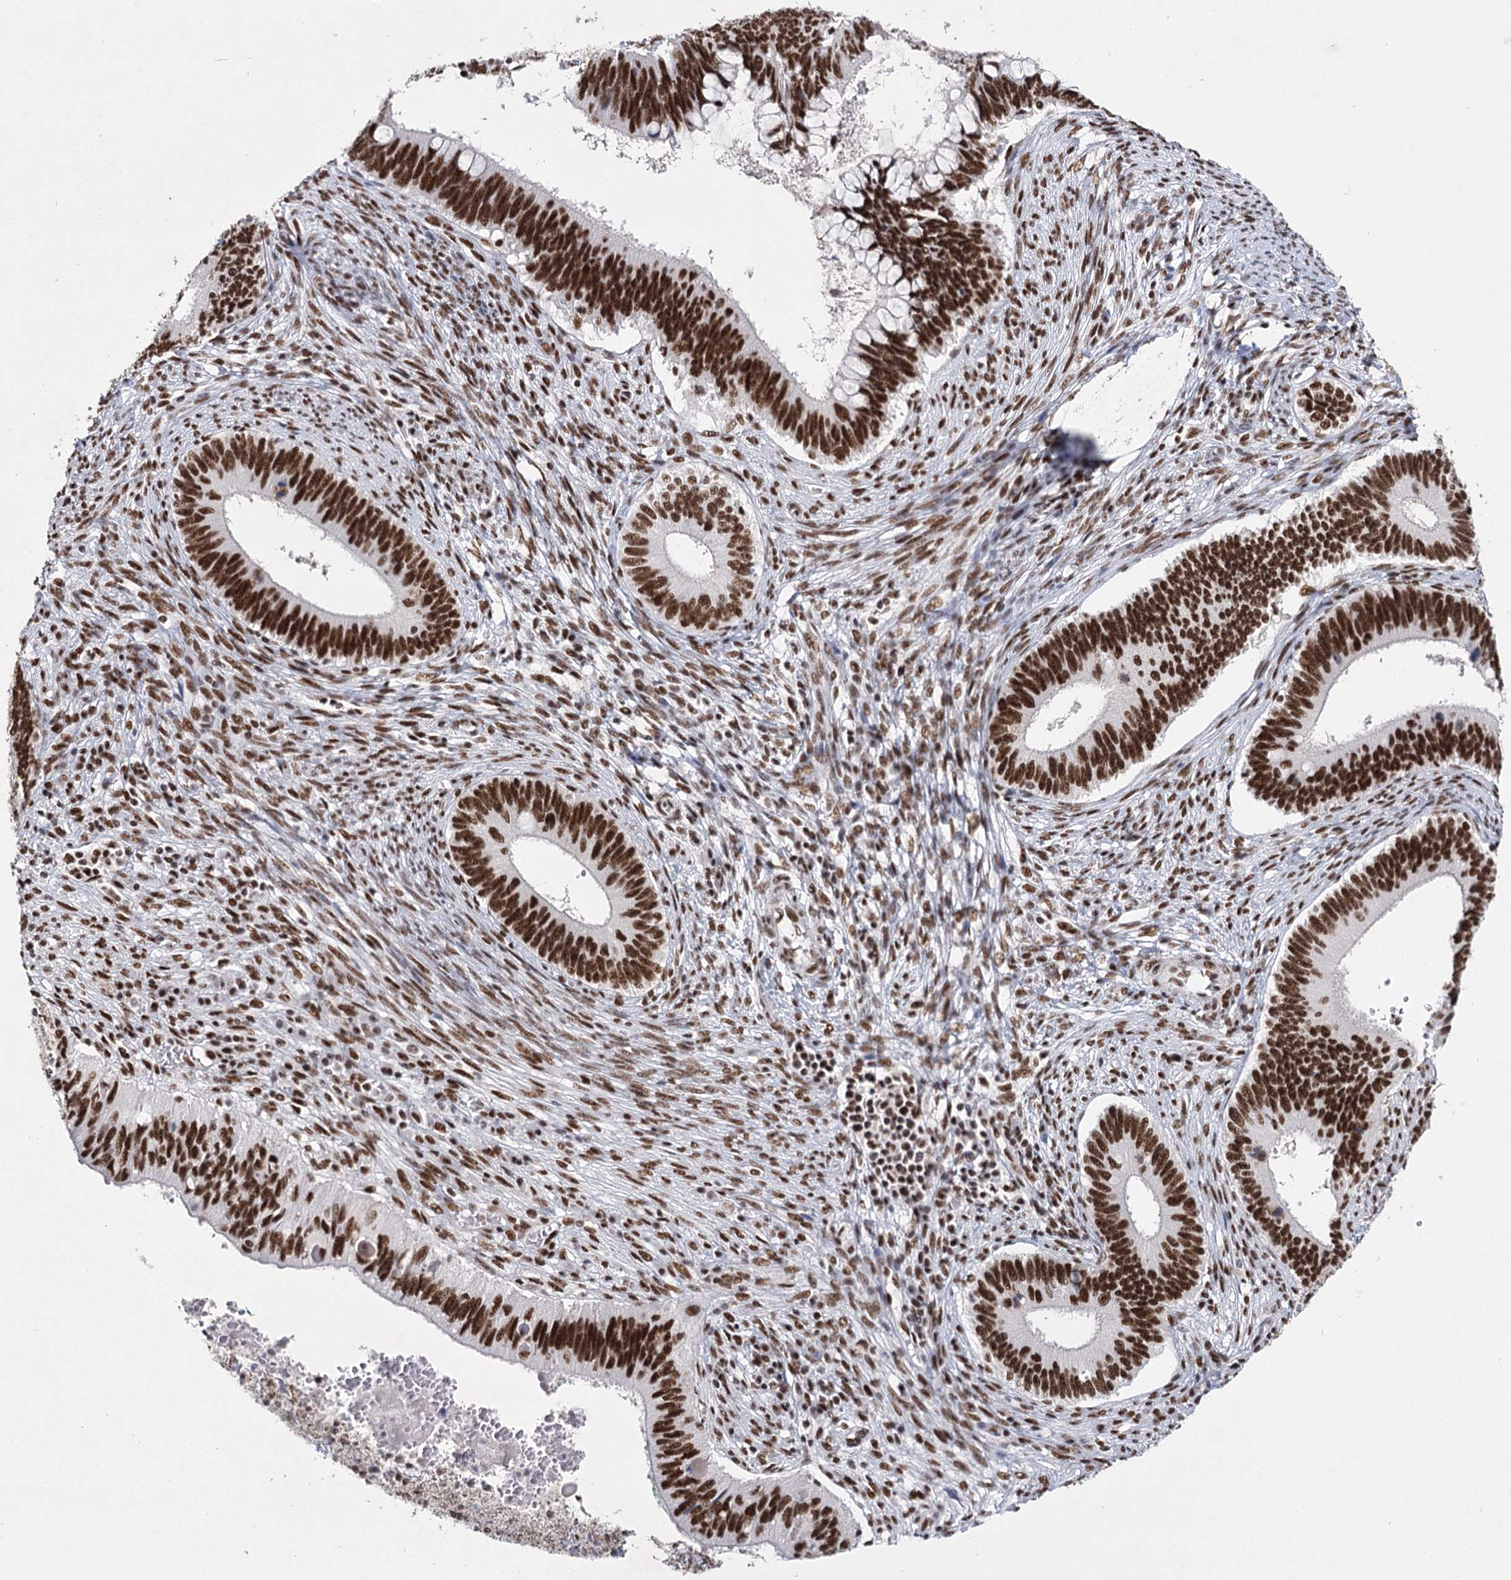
{"staining": {"intensity": "strong", "quantity": ">75%", "location": "nuclear"}, "tissue": "cervical cancer", "cell_type": "Tumor cells", "image_type": "cancer", "snomed": [{"axis": "morphology", "description": "Adenocarcinoma, NOS"}, {"axis": "topography", "description": "Cervix"}], "caption": "Immunohistochemistry (IHC) of adenocarcinoma (cervical) reveals high levels of strong nuclear positivity in approximately >75% of tumor cells. (DAB IHC, brown staining for protein, blue staining for nuclei).", "gene": "SCAF8", "patient": {"sex": "female", "age": 42}}